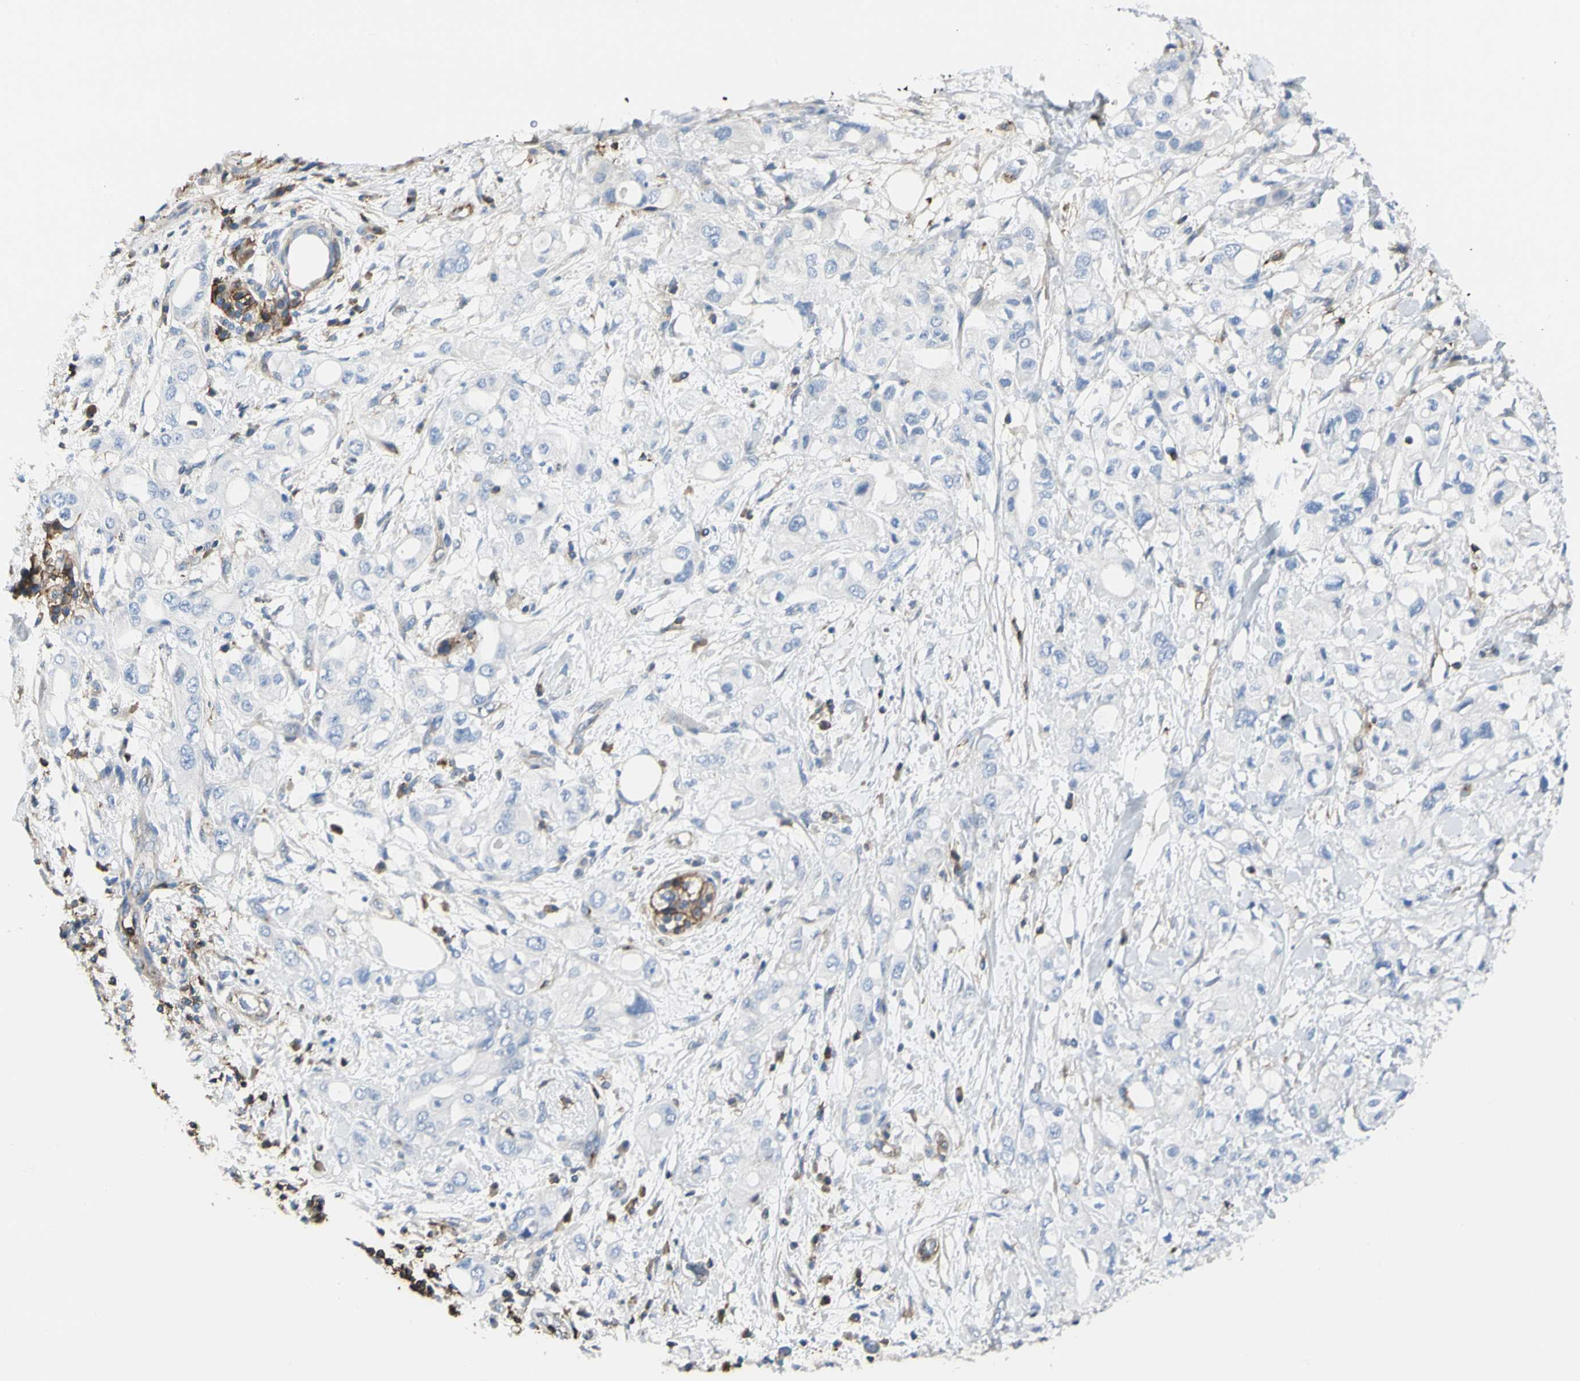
{"staining": {"intensity": "negative", "quantity": "none", "location": "none"}, "tissue": "pancreatic cancer", "cell_type": "Tumor cells", "image_type": "cancer", "snomed": [{"axis": "morphology", "description": "Adenocarcinoma, NOS"}, {"axis": "topography", "description": "Pancreas"}], "caption": "Human adenocarcinoma (pancreatic) stained for a protein using IHC displays no staining in tumor cells.", "gene": "CLEC2B", "patient": {"sex": "female", "age": 56}}